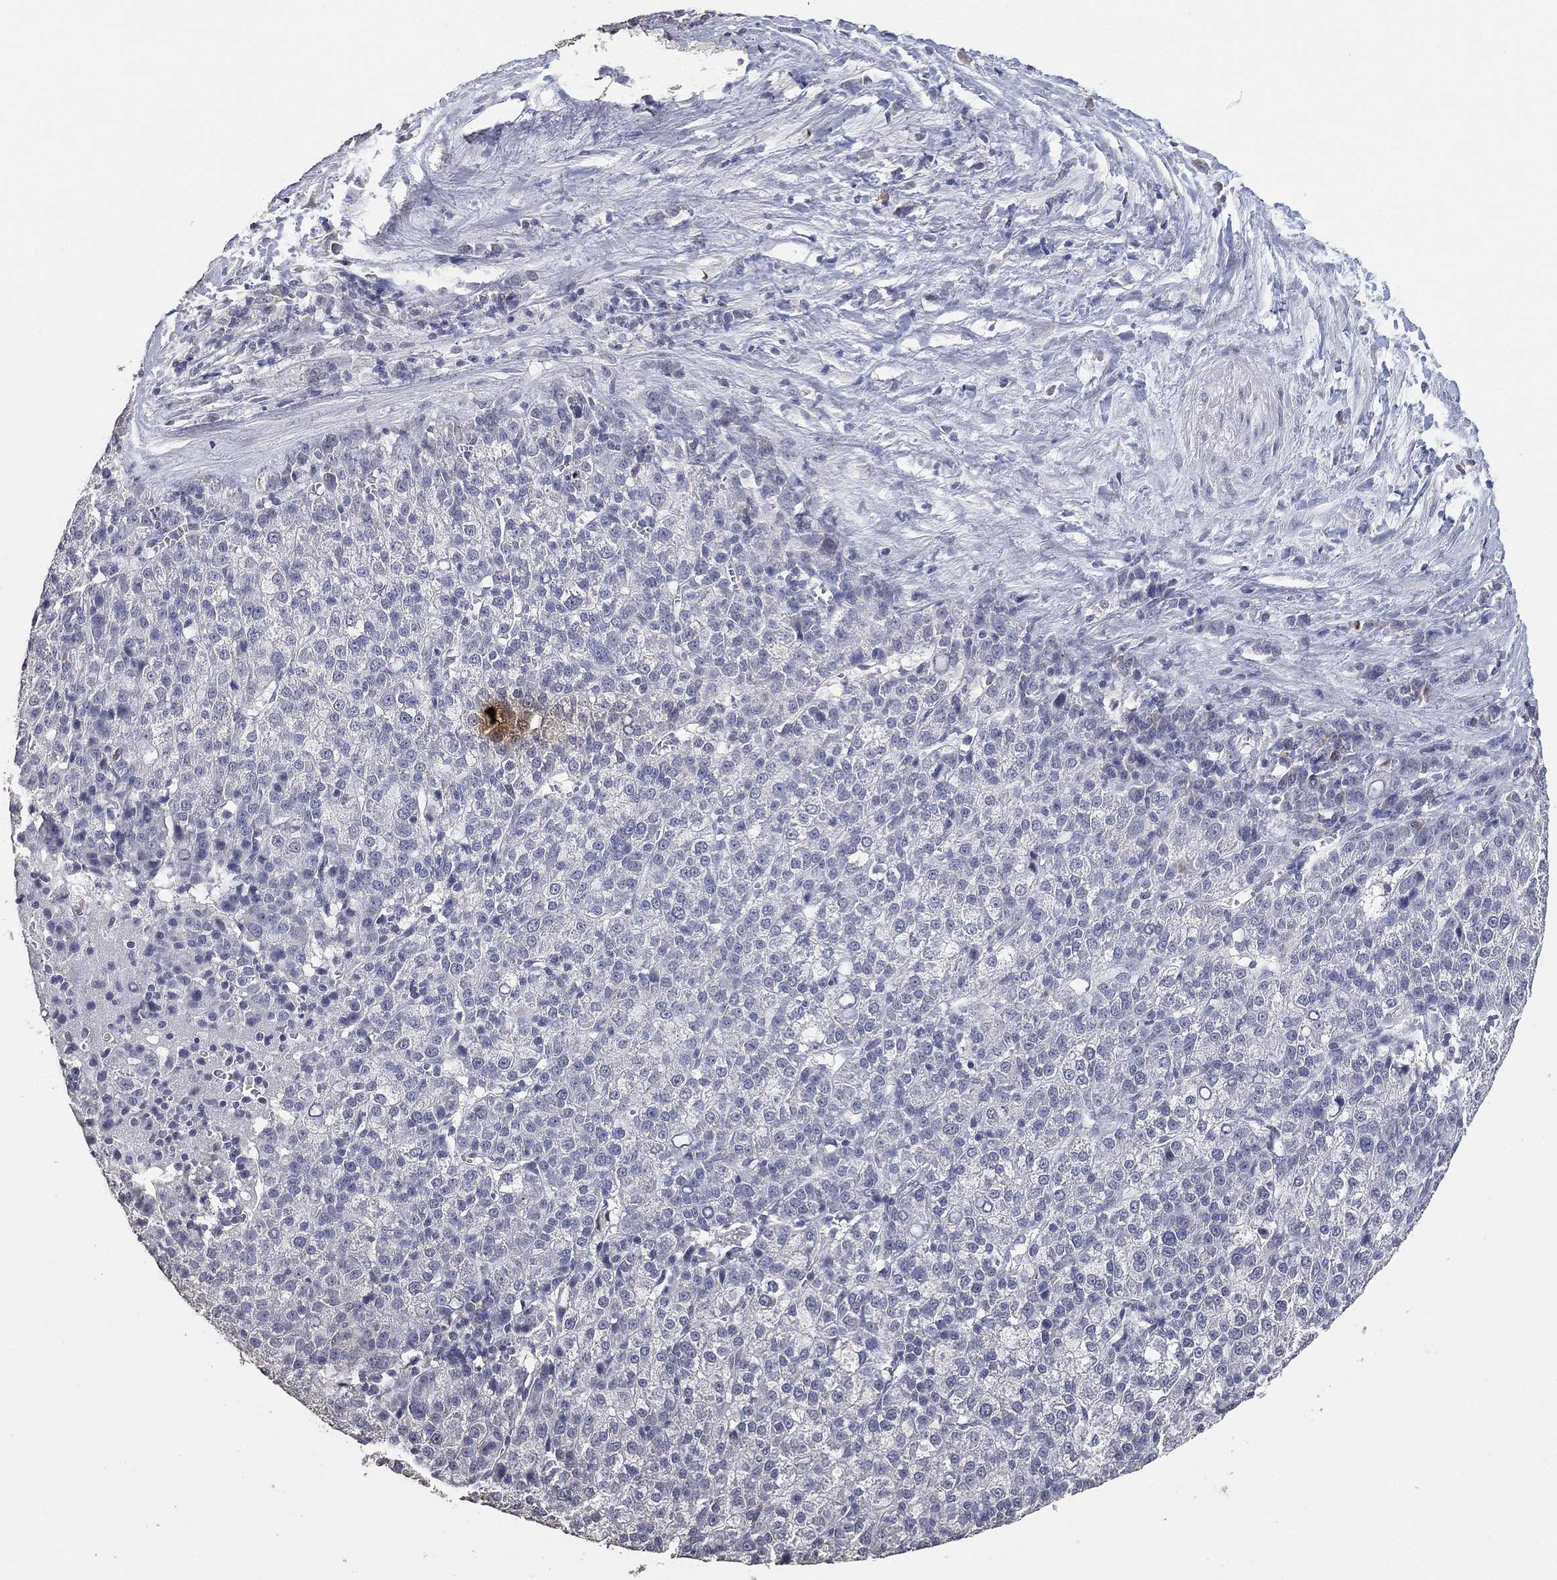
{"staining": {"intensity": "negative", "quantity": "none", "location": "none"}, "tissue": "liver cancer", "cell_type": "Tumor cells", "image_type": "cancer", "snomed": [{"axis": "morphology", "description": "Carcinoma, Hepatocellular, NOS"}, {"axis": "topography", "description": "Liver"}], "caption": "A histopathology image of human liver cancer (hepatocellular carcinoma) is negative for staining in tumor cells.", "gene": "DSG1", "patient": {"sex": "female", "age": 60}}